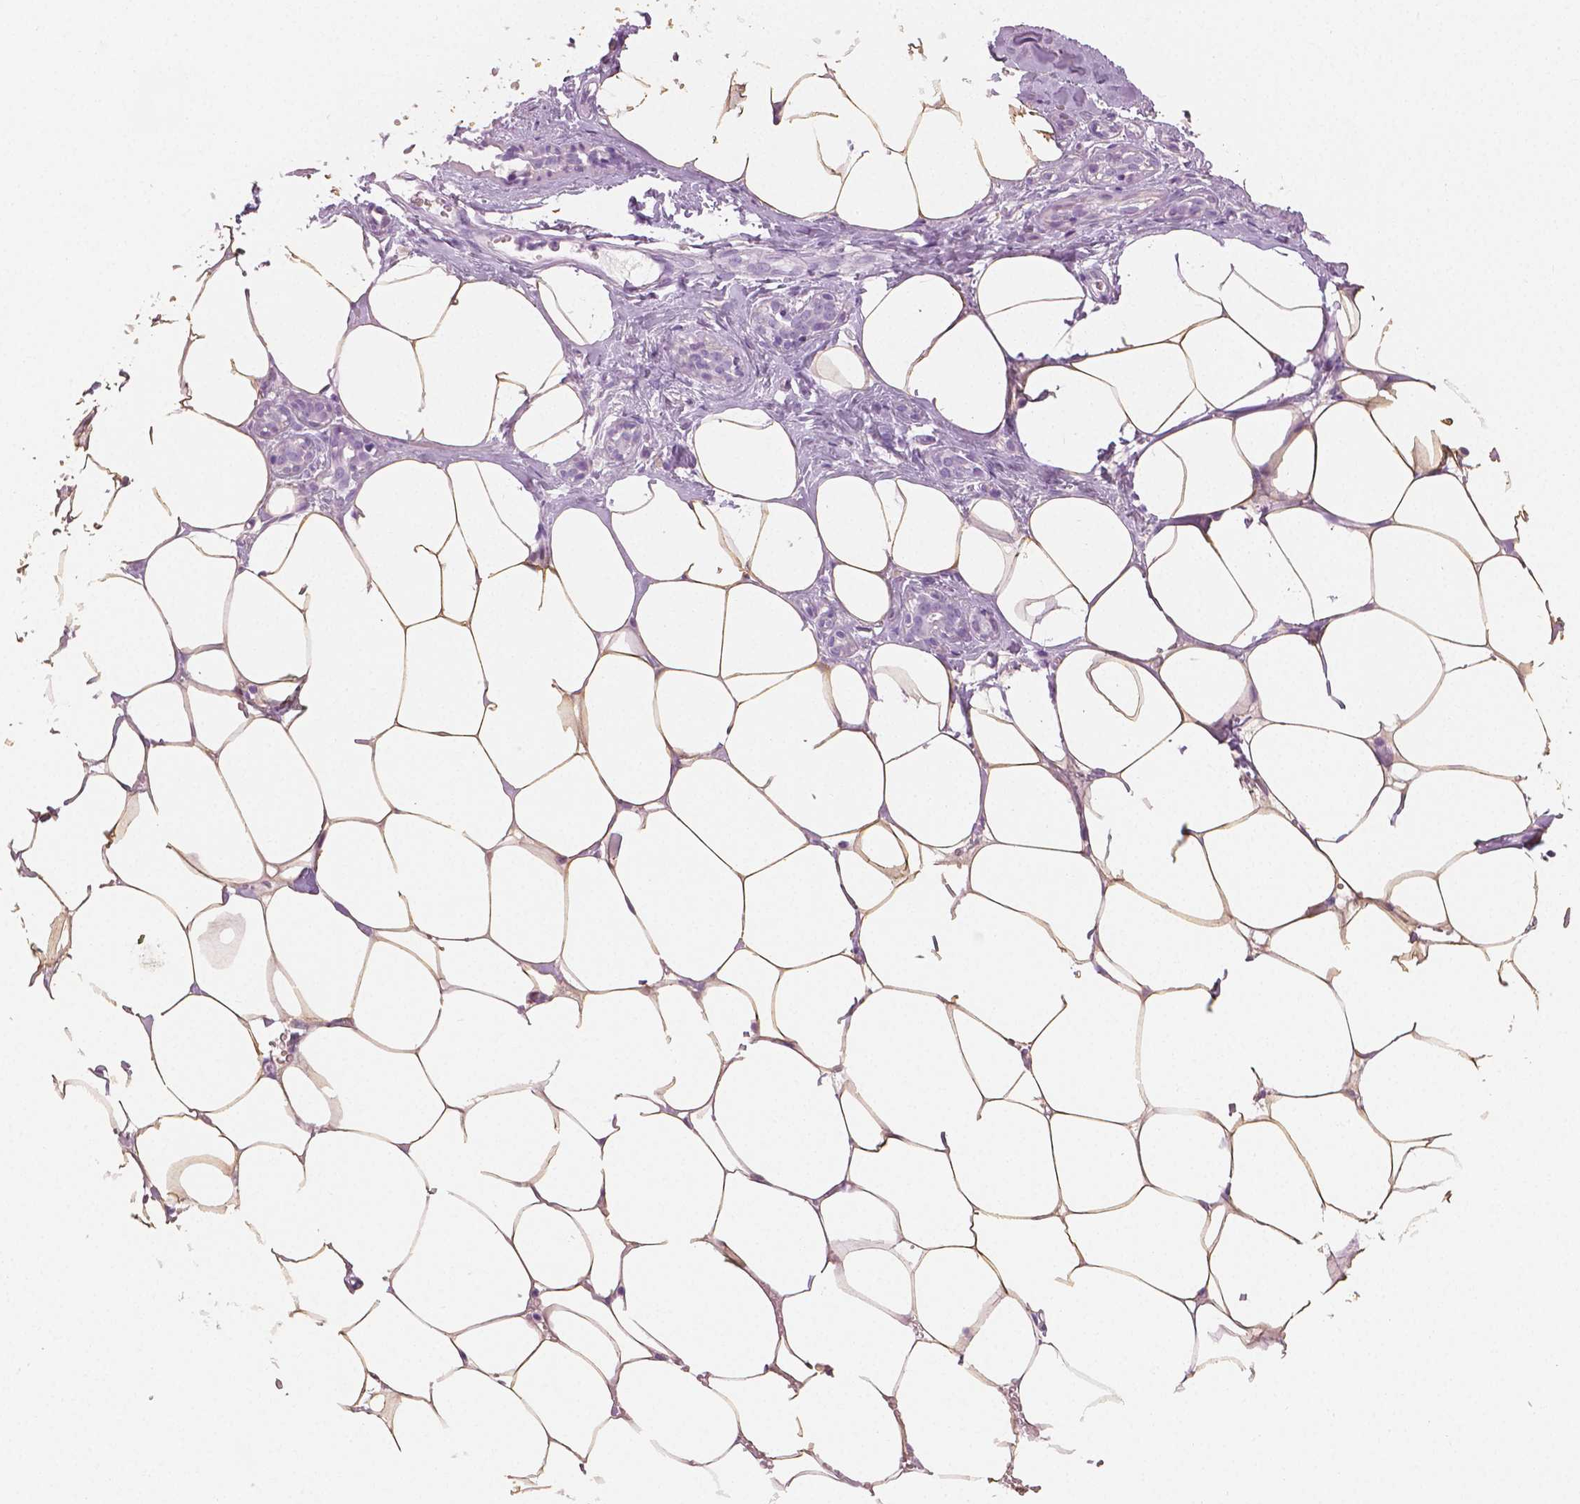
{"staining": {"intensity": "moderate", "quantity": ">75%", "location": "cytoplasmic/membranous"}, "tissue": "breast", "cell_type": "Adipocytes", "image_type": "normal", "snomed": [{"axis": "morphology", "description": "Normal tissue, NOS"}, {"axis": "topography", "description": "Breast"}], "caption": "Protein positivity by IHC demonstrates moderate cytoplasmic/membranous positivity in about >75% of adipocytes in normal breast. (DAB (3,3'-diaminobenzidine) IHC, brown staining for protein, blue staining for nuclei).", "gene": "PLIN4", "patient": {"sex": "female", "age": 27}}